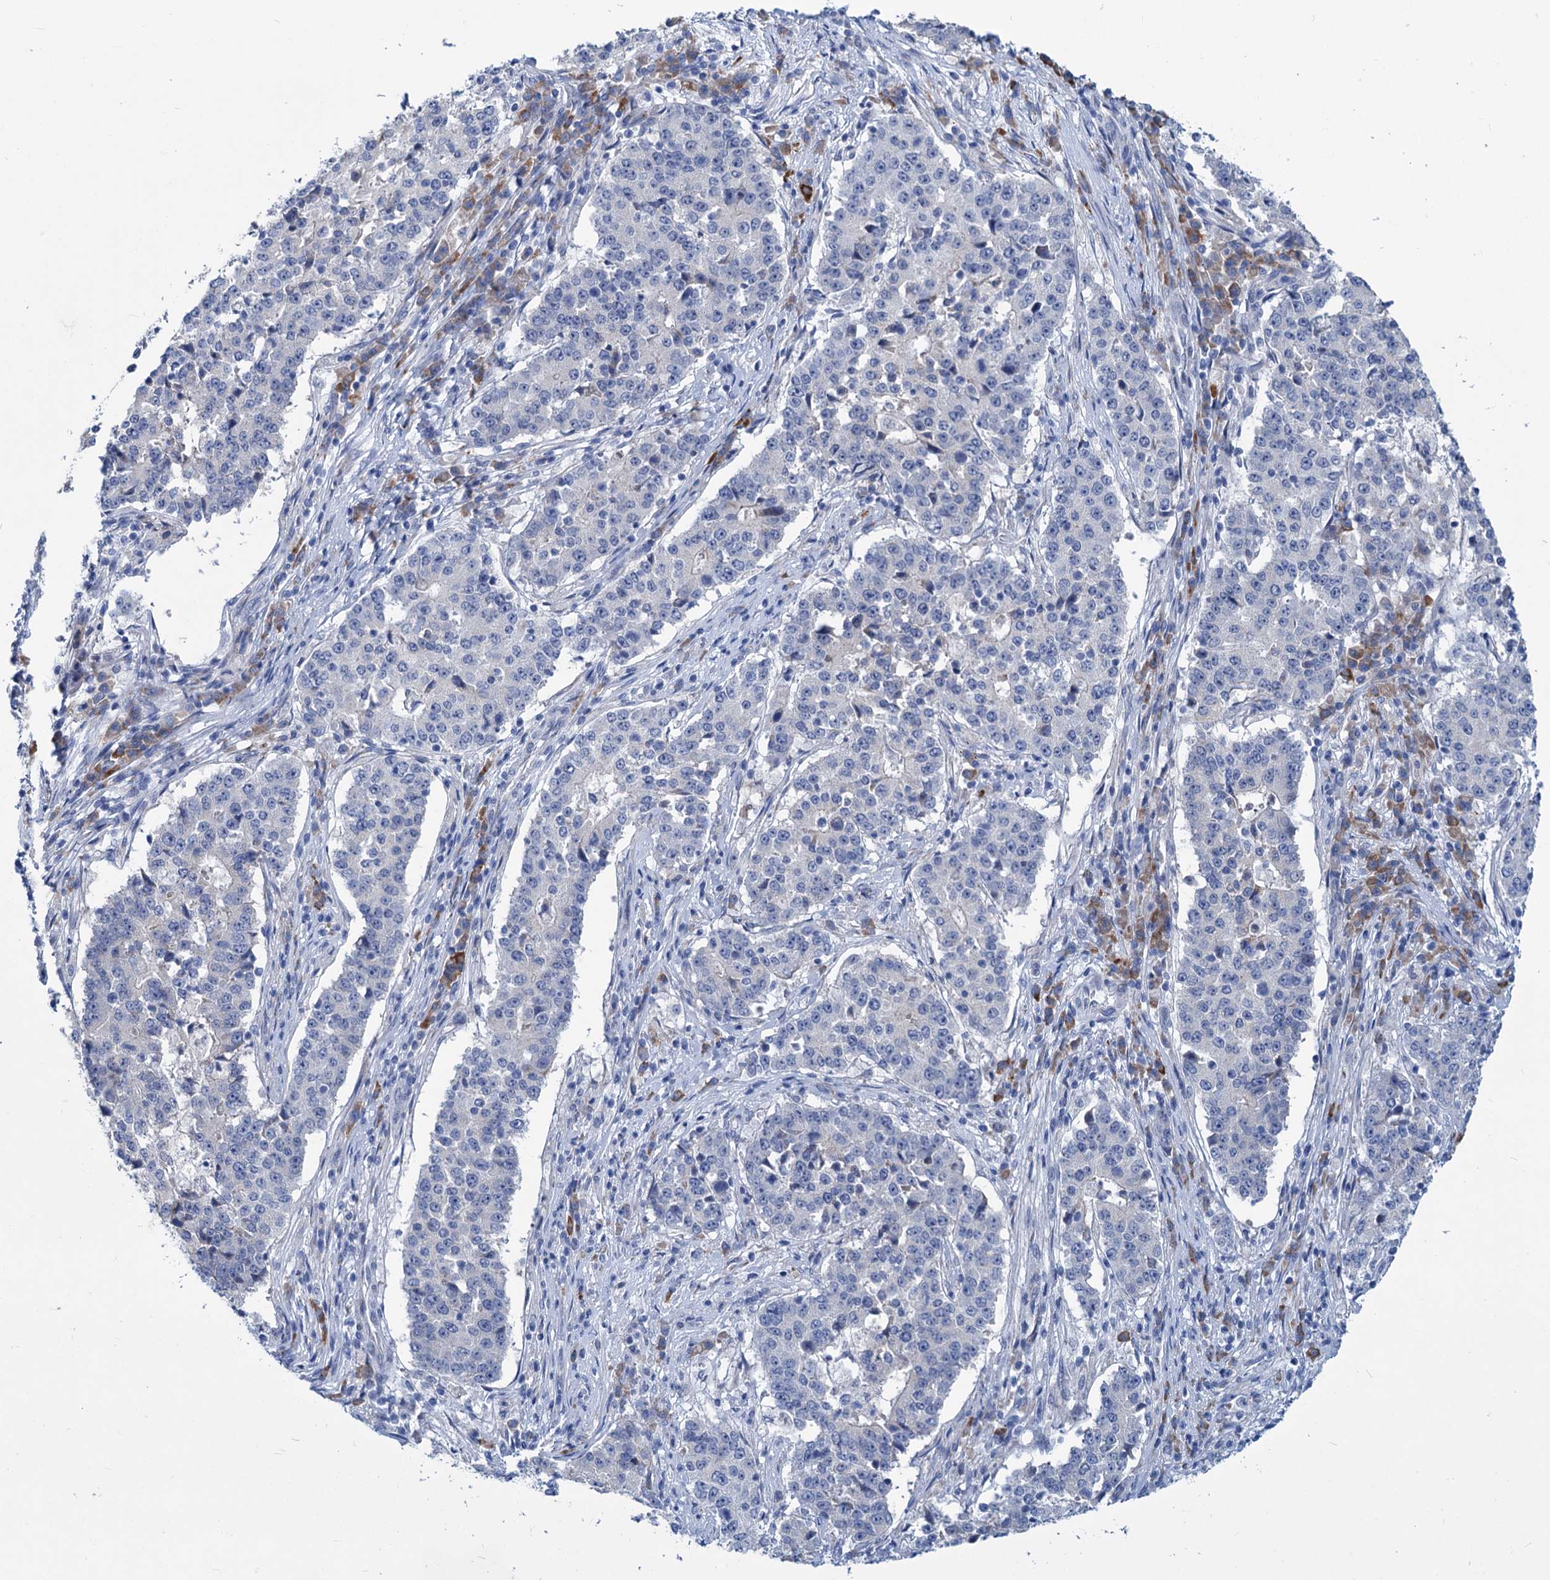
{"staining": {"intensity": "negative", "quantity": "none", "location": "none"}, "tissue": "stomach cancer", "cell_type": "Tumor cells", "image_type": "cancer", "snomed": [{"axis": "morphology", "description": "Adenocarcinoma, NOS"}, {"axis": "topography", "description": "Stomach"}], "caption": "An immunohistochemistry (IHC) photomicrograph of adenocarcinoma (stomach) is shown. There is no staining in tumor cells of adenocarcinoma (stomach).", "gene": "NEU3", "patient": {"sex": "male", "age": 59}}